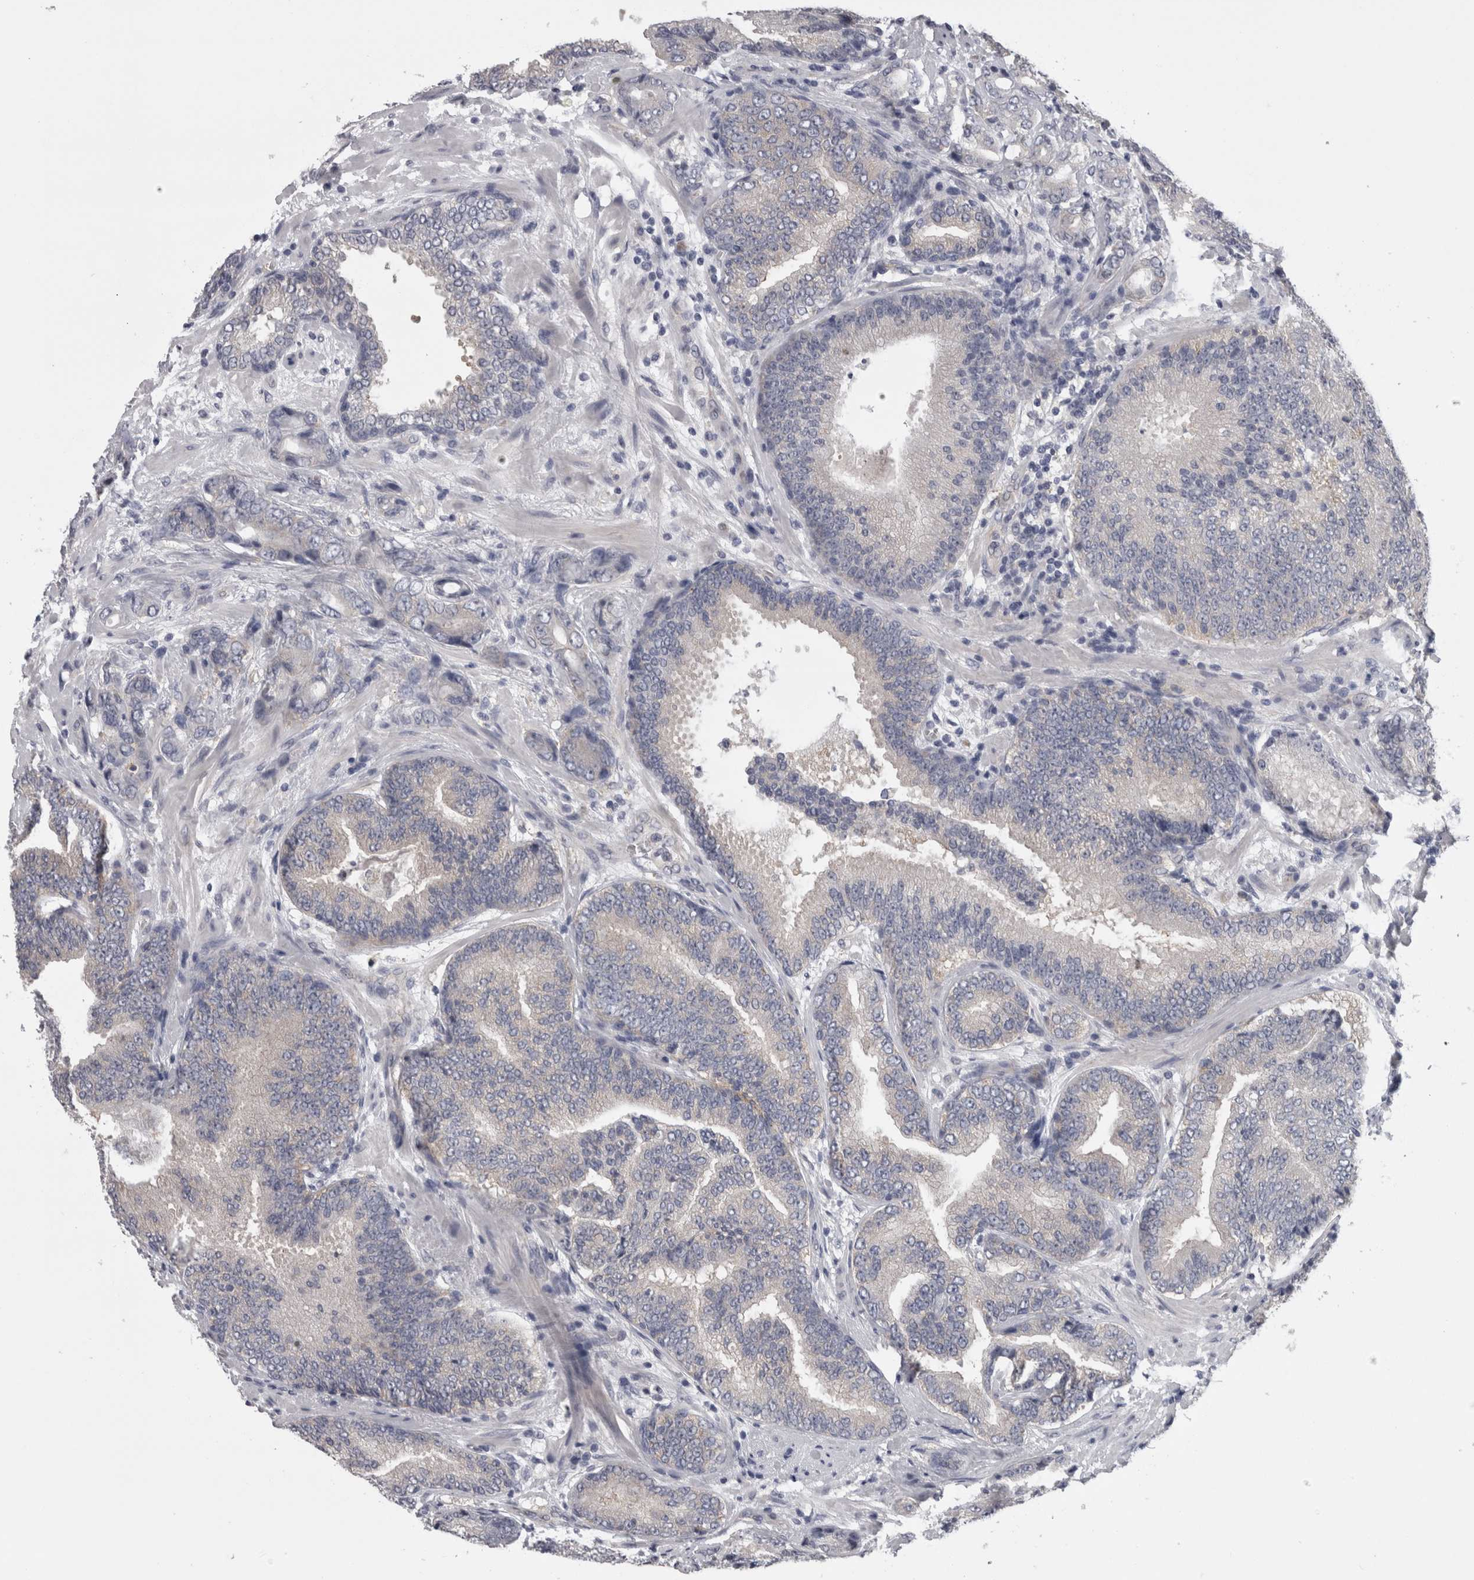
{"staining": {"intensity": "negative", "quantity": "none", "location": "none"}, "tissue": "prostate cancer", "cell_type": "Tumor cells", "image_type": "cancer", "snomed": [{"axis": "morphology", "description": "Adenocarcinoma, High grade"}, {"axis": "topography", "description": "Prostate"}], "caption": "Immunohistochemistry of prostate high-grade adenocarcinoma exhibits no positivity in tumor cells.", "gene": "LYZL6", "patient": {"sex": "male", "age": 55}}